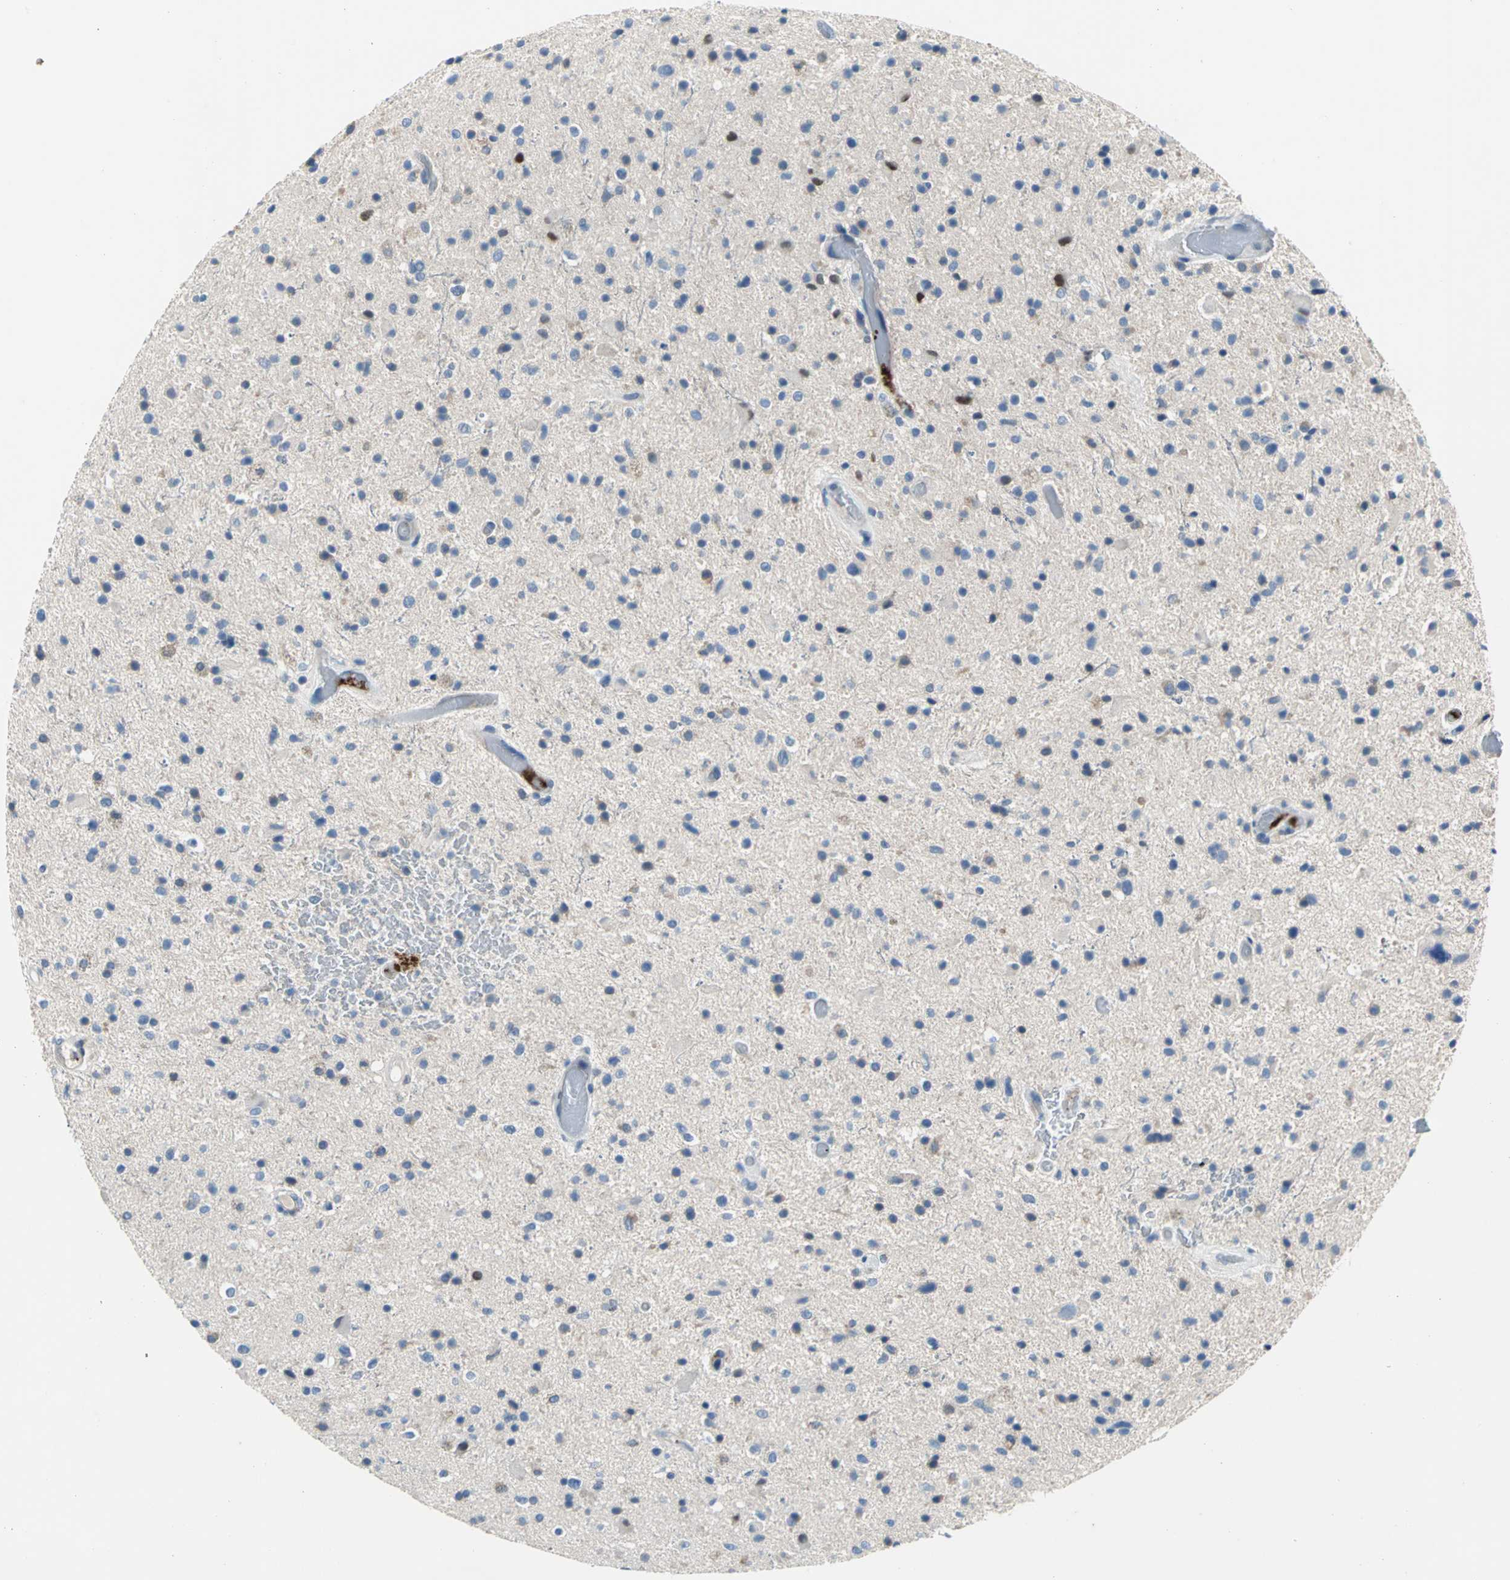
{"staining": {"intensity": "moderate", "quantity": "<25%", "location": "cytoplasmic/membranous"}, "tissue": "glioma", "cell_type": "Tumor cells", "image_type": "cancer", "snomed": [{"axis": "morphology", "description": "Glioma, malignant, High grade"}, {"axis": "topography", "description": "Brain"}], "caption": "Tumor cells demonstrate low levels of moderate cytoplasmic/membranous expression in about <25% of cells in malignant glioma (high-grade).", "gene": "SELP", "patient": {"sex": "male", "age": 33}}